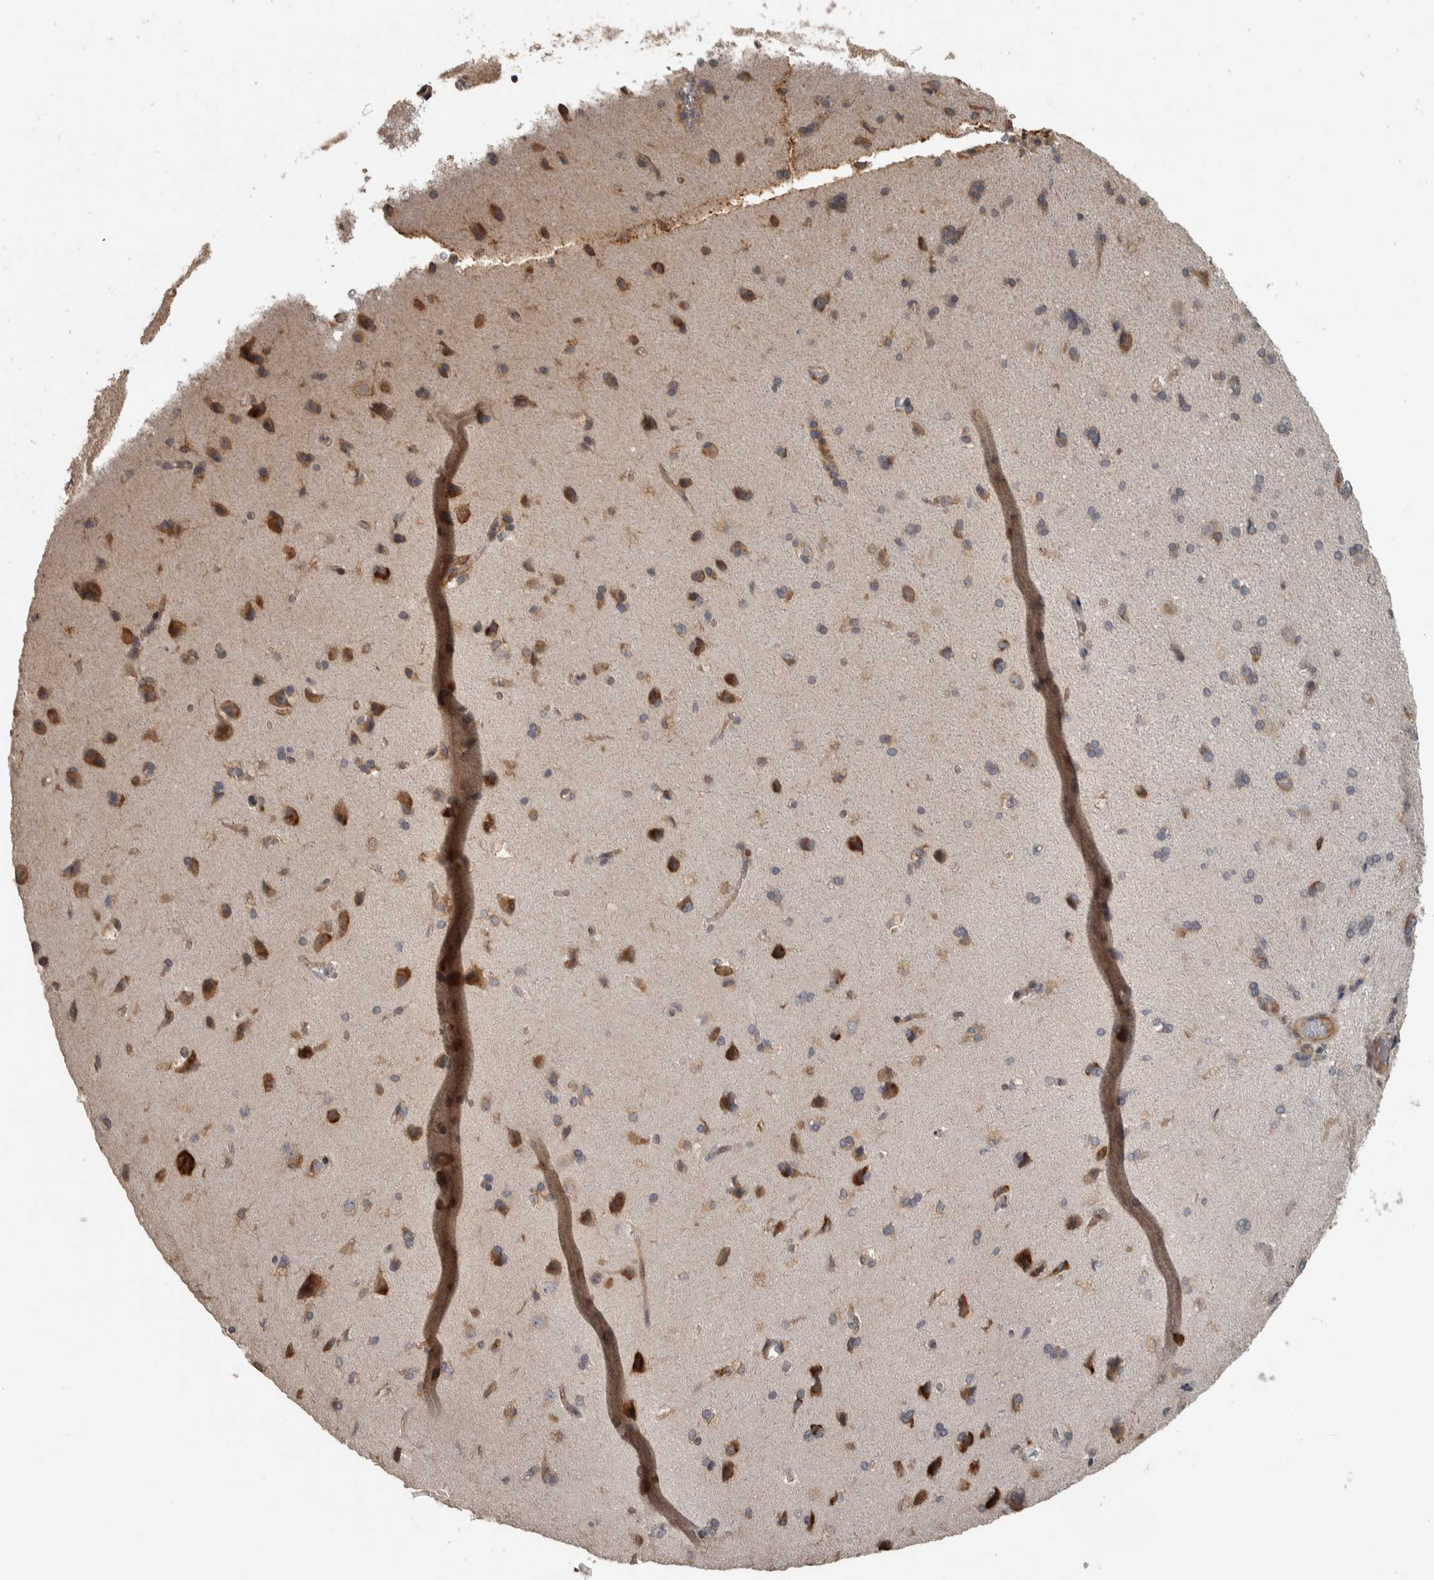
{"staining": {"intensity": "moderate", "quantity": "25%-75%", "location": "cytoplasmic/membranous"}, "tissue": "cerebral cortex", "cell_type": "Endothelial cells", "image_type": "normal", "snomed": [{"axis": "morphology", "description": "Normal tissue, NOS"}, {"axis": "topography", "description": "Cerebral cortex"}], "caption": "The photomicrograph displays staining of benign cerebral cortex, revealing moderate cytoplasmic/membranous protein staining (brown color) within endothelial cells. The protein is shown in brown color, while the nuclei are stained blue.", "gene": "ERAL1", "patient": {"sex": "male", "age": 62}}